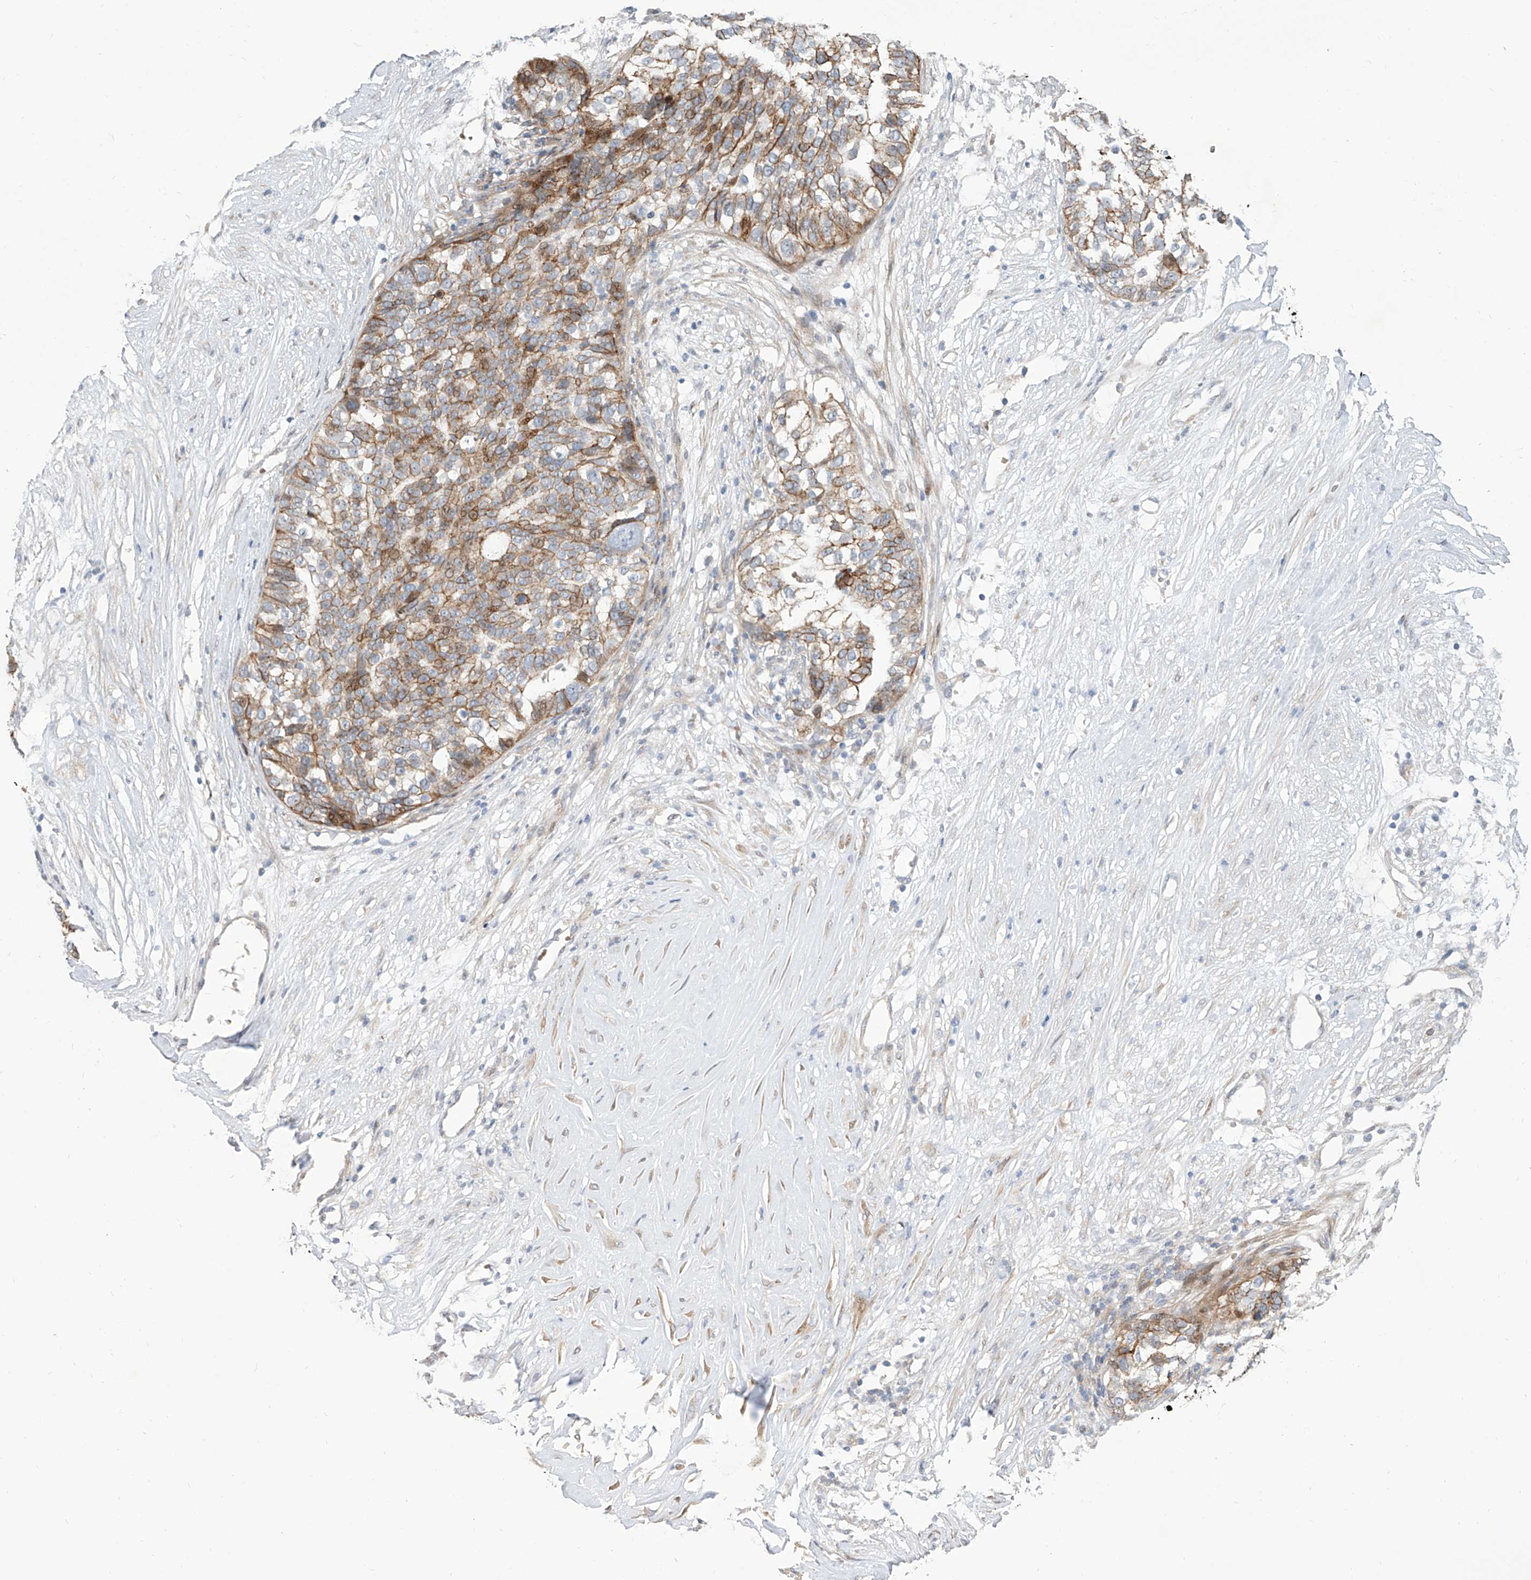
{"staining": {"intensity": "moderate", "quantity": ">75%", "location": "cytoplasmic/membranous"}, "tissue": "ovarian cancer", "cell_type": "Tumor cells", "image_type": "cancer", "snomed": [{"axis": "morphology", "description": "Cystadenocarcinoma, serous, NOS"}, {"axis": "topography", "description": "Ovary"}], "caption": "Ovarian serous cystadenocarcinoma stained for a protein shows moderate cytoplasmic/membranous positivity in tumor cells. Immunohistochemistry (ihc) stains the protein in brown and the nuclei are stained blue.", "gene": "LRRC1", "patient": {"sex": "female", "age": 59}}